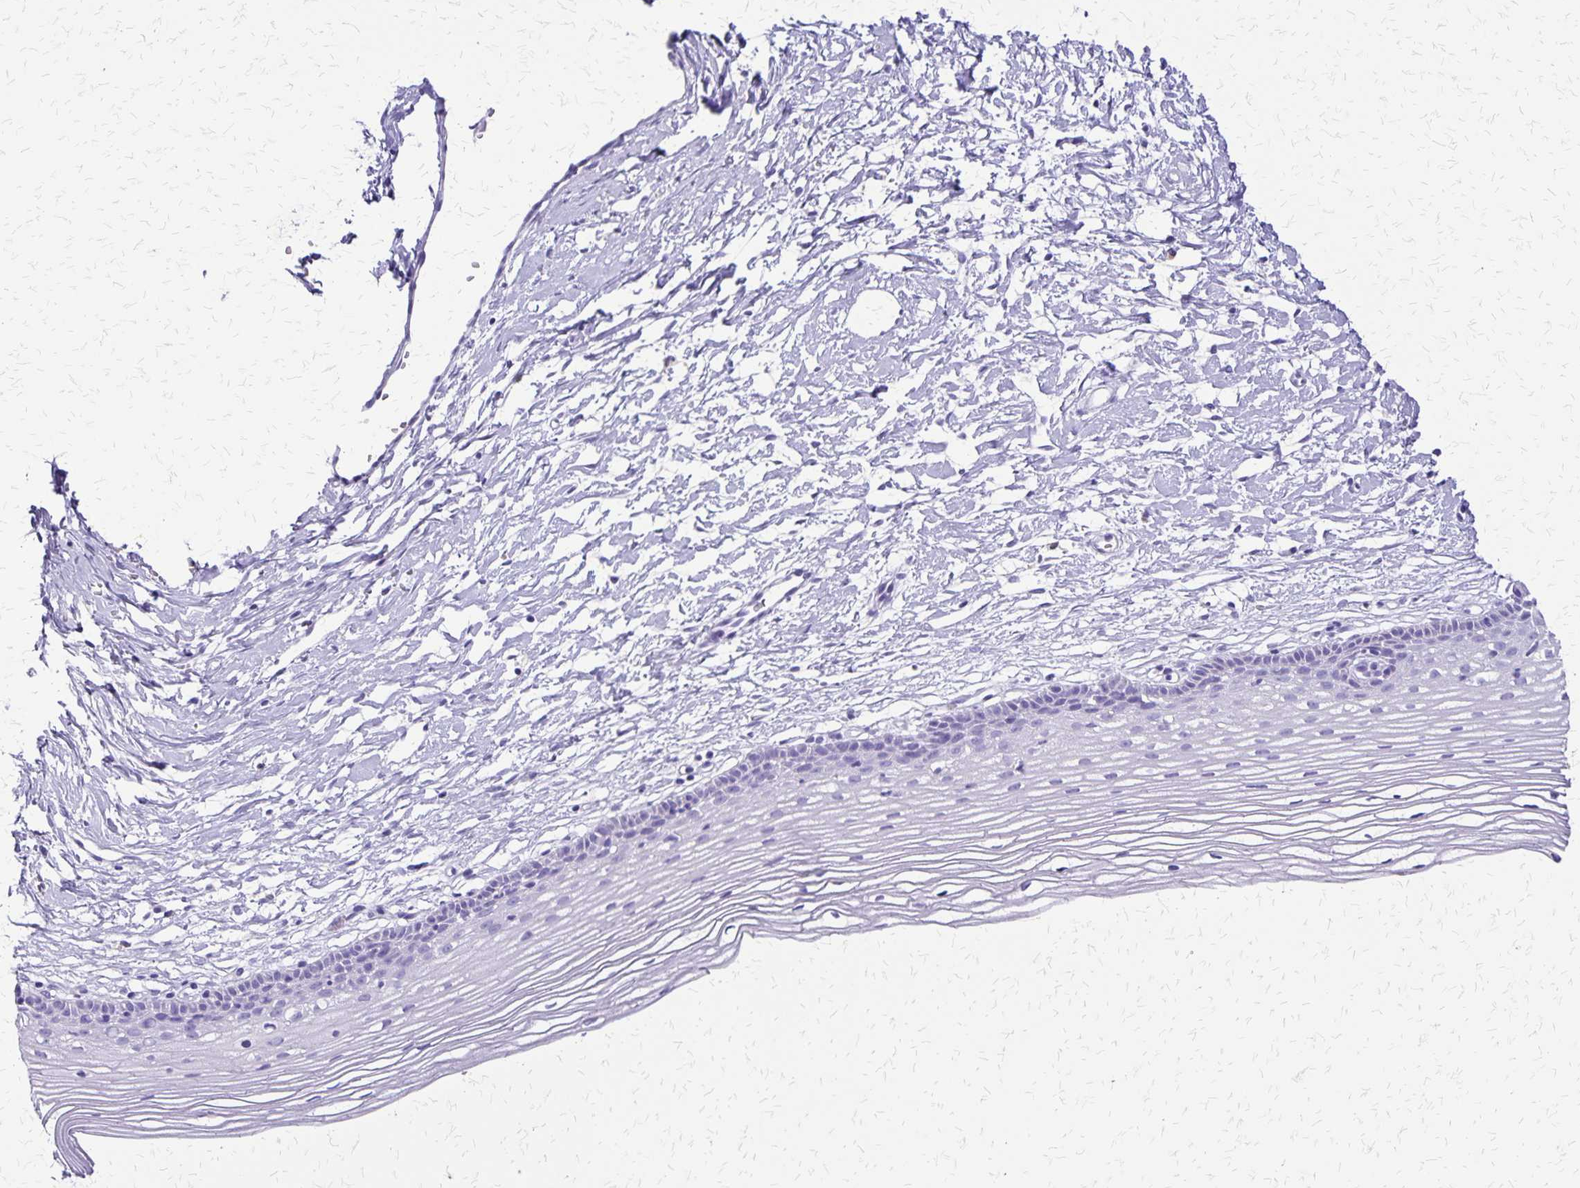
{"staining": {"intensity": "negative", "quantity": "none", "location": "none"}, "tissue": "cervix", "cell_type": "Glandular cells", "image_type": "normal", "snomed": [{"axis": "morphology", "description": "Normal tissue, NOS"}, {"axis": "topography", "description": "Cervix"}], "caption": "Glandular cells show no significant staining in unremarkable cervix.", "gene": "SLC13A2", "patient": {"sex": "female", "age": 40}}